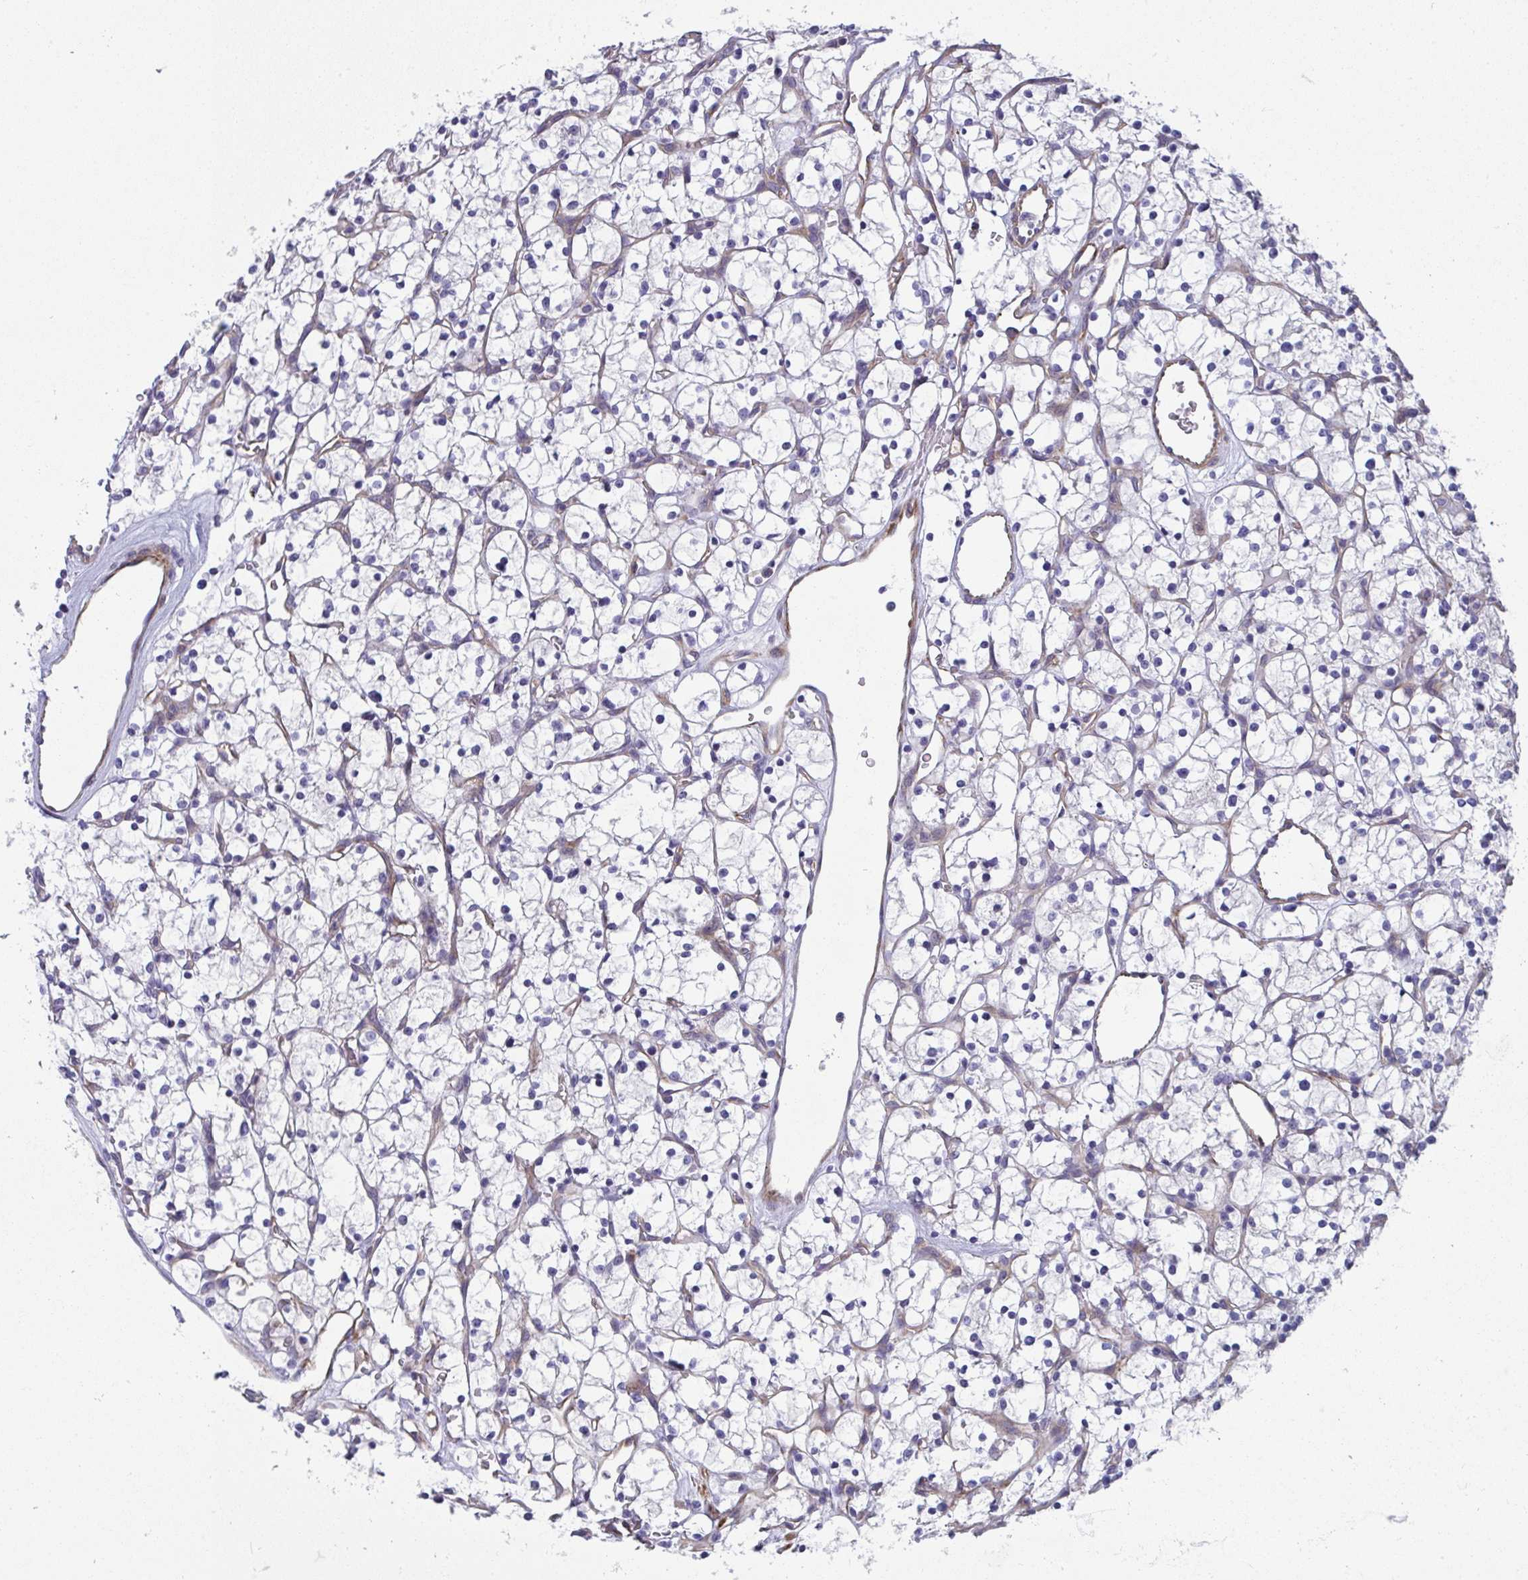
{"staining": {"intensity": "negative", "quantity": "none", "location": "none"}, "tissue": "renal cancer", "cell_type": "Tumor cells", "image_type": "cancer", "snomed": [{"axis": "morphology", "description": "Adenocarcinoma, NOS"}, {"axis": "topography", "description": "Kidney"}], "caption": "DAB immunohistochemical staining of human renal cancer (adenocarcinoma) displays no significant expression in tumor cells.", "gene": "MYL12A", "patient": {"sex": "female", "age": 64}}